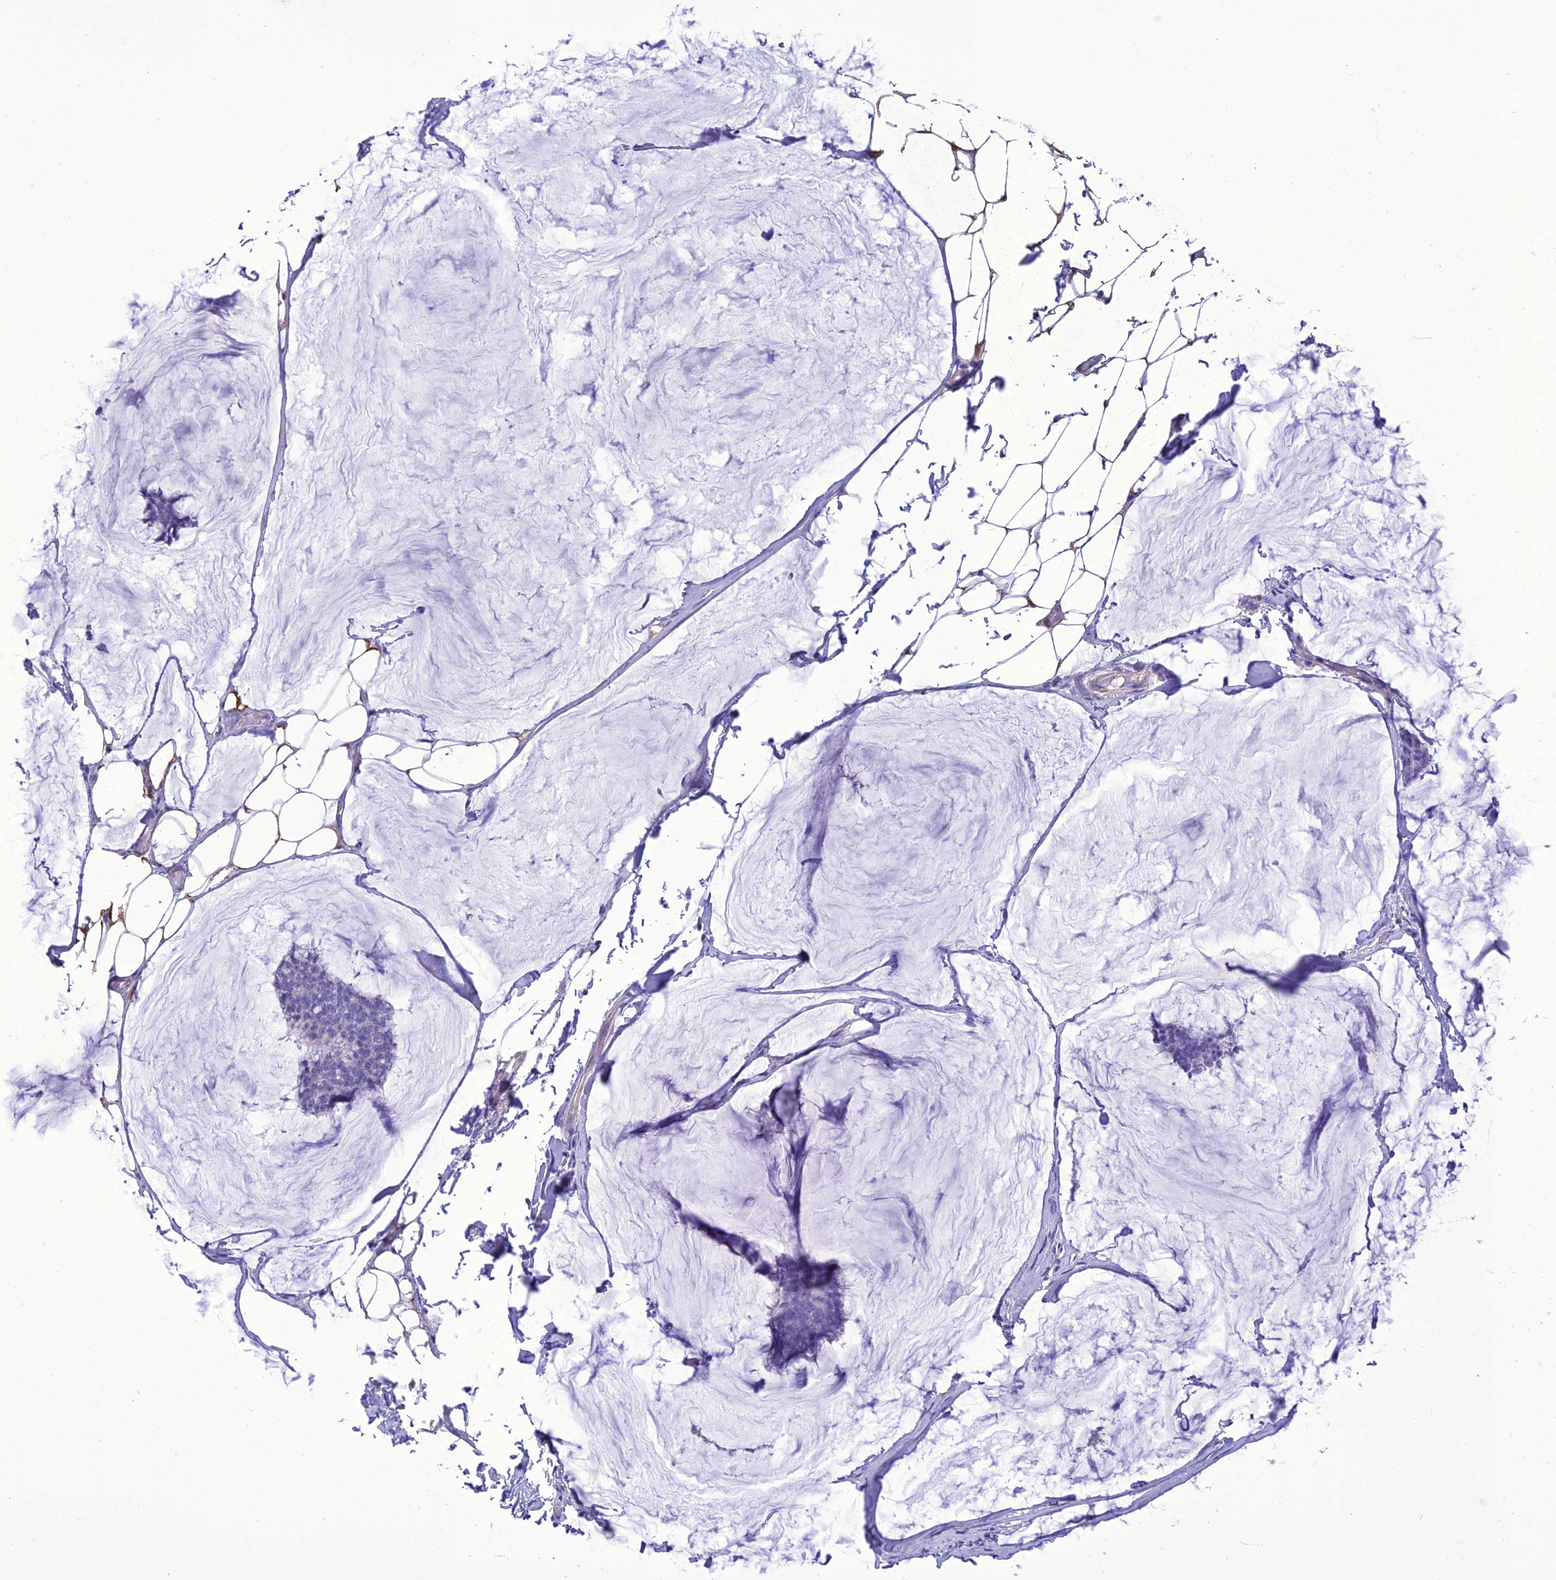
{"staining": {"intensity": "negative", "quantity": "none", "location": "none"}, "tissue": "breast cancer", "cell_type": "Tumor cells", "image_type": "cancer", "snomed": [{"axis": "morphology", "description": "Duct carcinoma"}, {"axis": "topography", "description": "Breast"}], "caption": "Immunohistochemistry of breast invasive ductal carcinoma reveals no positivity in tumor cells. (DAB (3,3'-diaminobenzidine) immunohistochemistry visualized using brightfield microscopy, high magnification).", "gene": "NKD1", "patient": {"sex": "female", "age": 93}}